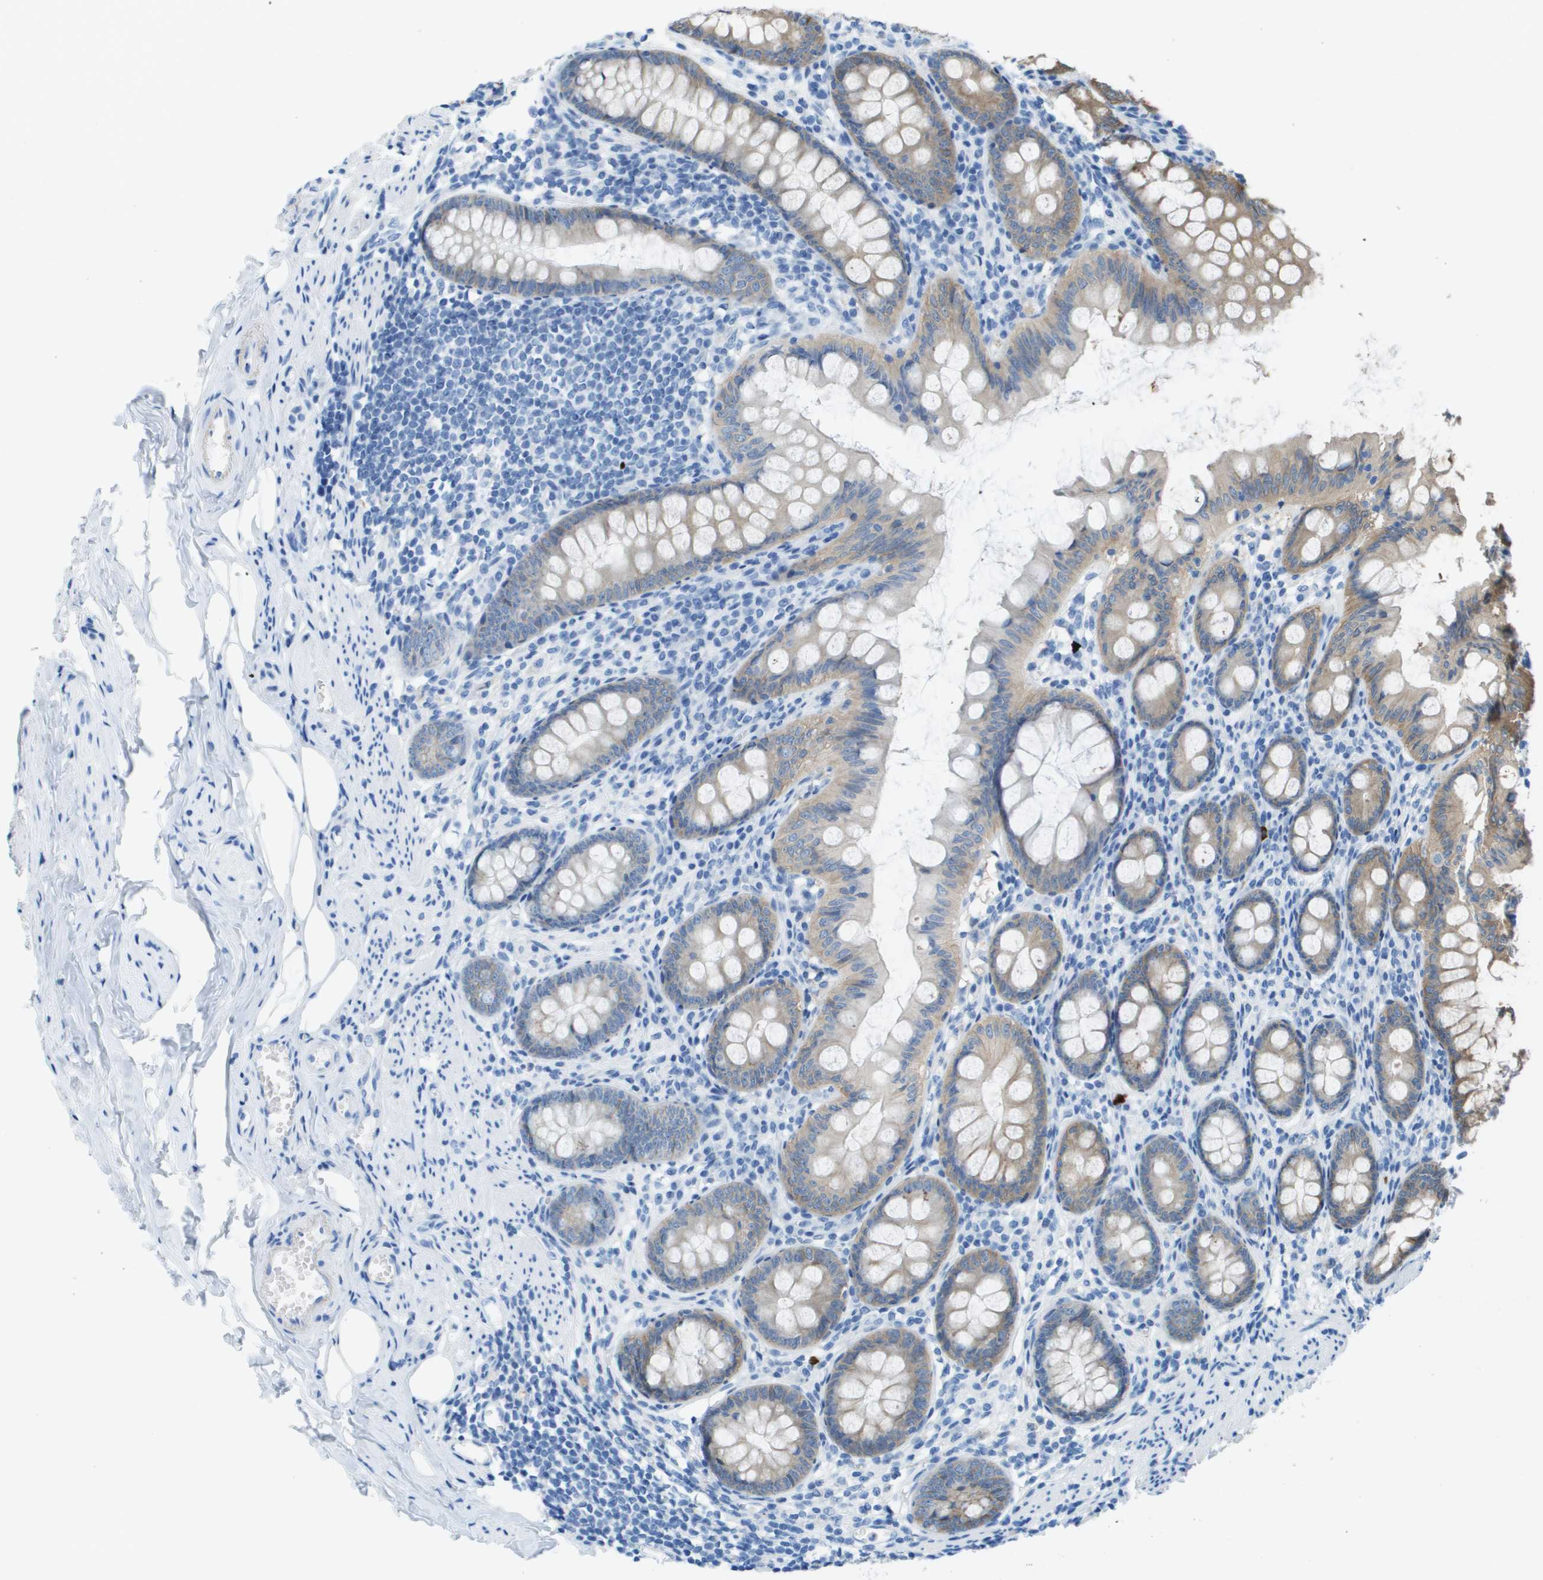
{"staining": {"intensity": "moderate", "quantity": "25%-75%", "location": "cytoplasmic/membranous"}, "tissue": "appendix", "cell_type": "Glandular cells", "image_type": "normal", "snomed": [{"axis": "morphology", "description": "Normal tissue, NOS"}, {"axis": "topography", "description": "Appendix"}], "caption": "Brown immunohistochemical staining in unremarkable appendix exhibits moderate cytoplasmic/membranous expression in approximately 25%-75% of glandular cells.", "gene": "CD46", "patient": {"sex": "female", "age": 77}}